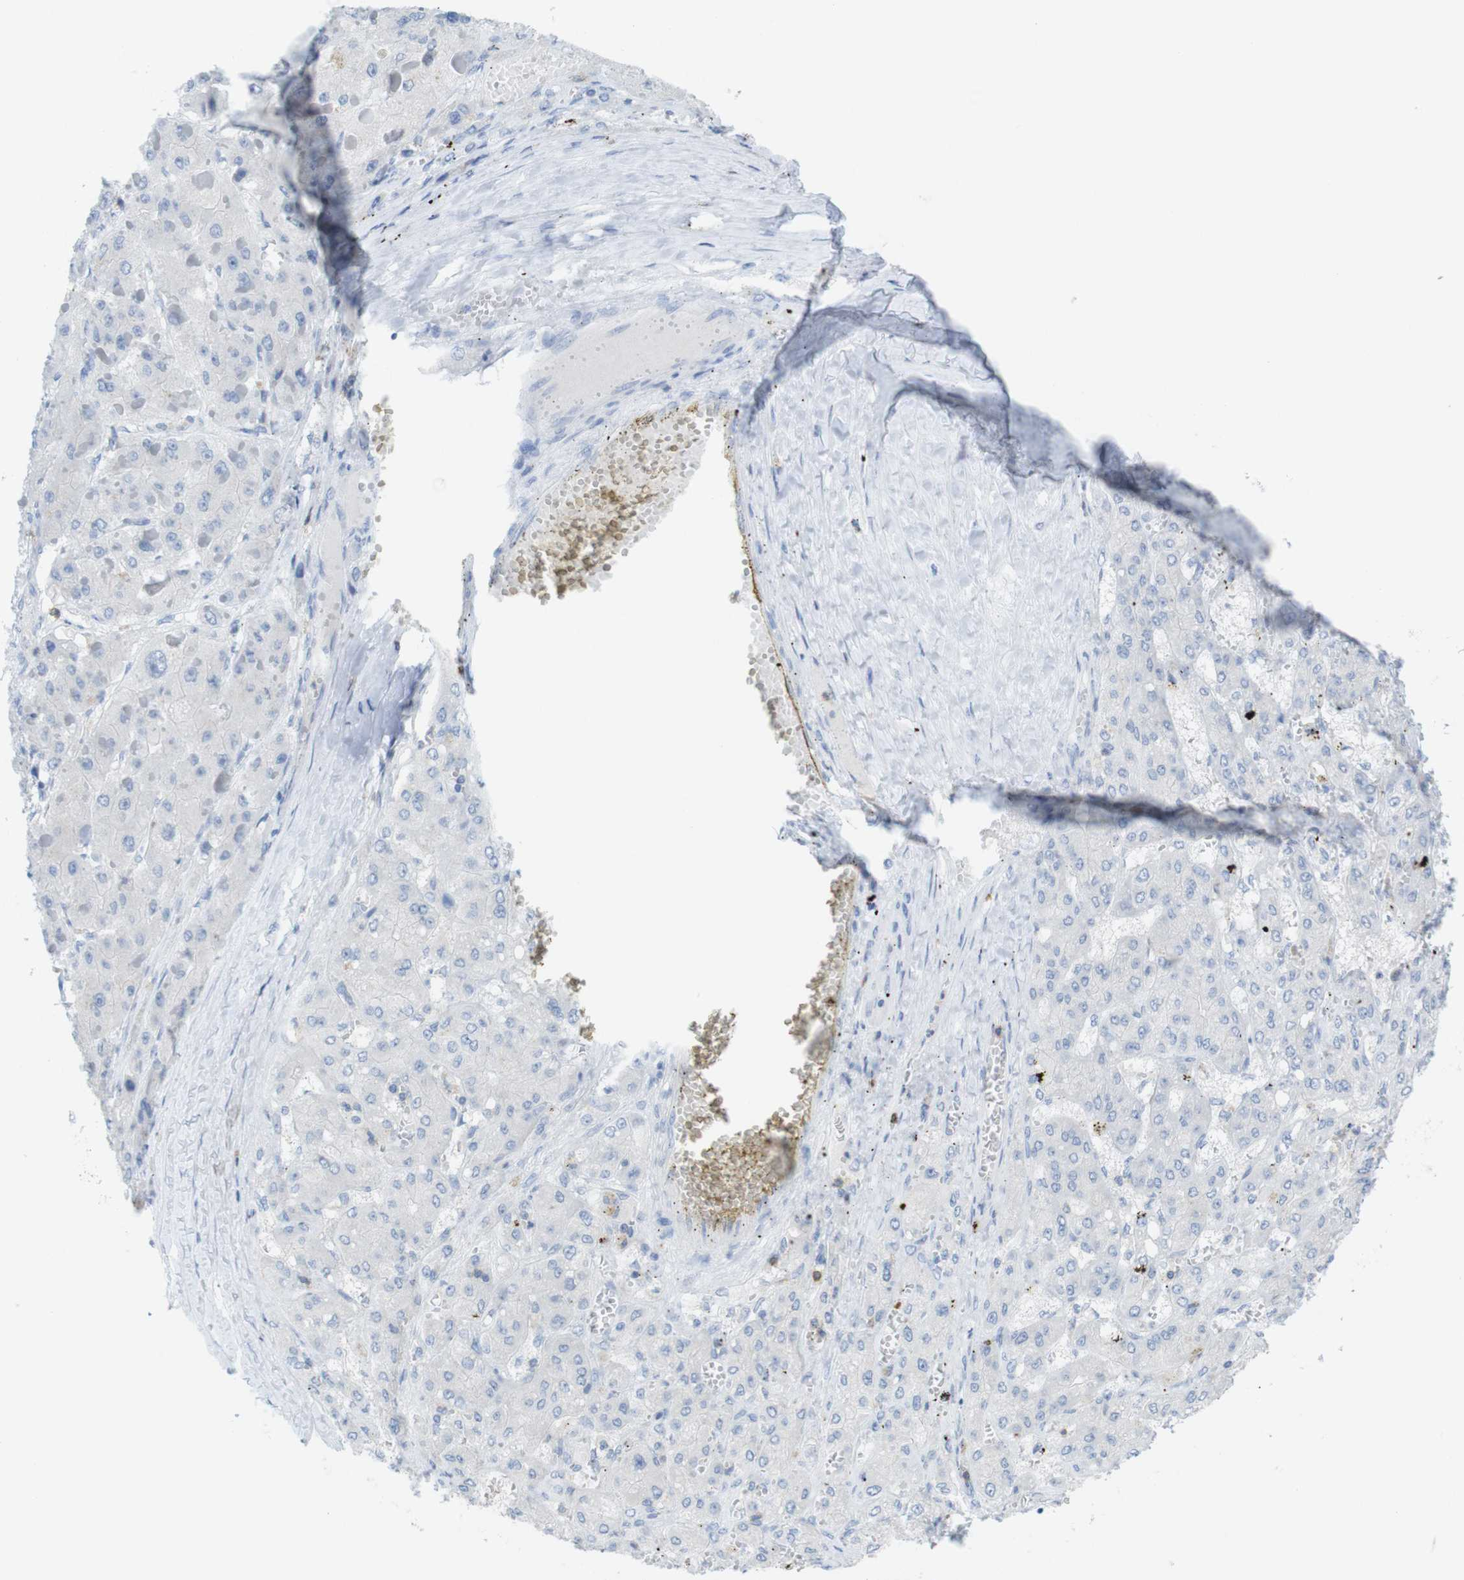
{"staining": {"intensity": "negative", "quantity": "none", "location": "none"}, "tissue": "liver cancer", "cell_type": "Tumor cells", "image_type": "cancer", "snomed": [{"axis": "morphology", "description": "Carcinoma, Hepatocellular, NOS"}, {"axis": "topography", "description": "Liver"}], "caption": "The IHC histopathology image has no significant expression in tumor cells of liver cancer (hepatocellular carcinoma) tissue.", "gene": "CD5", "patient": {"sex": "female", "age": 73}}